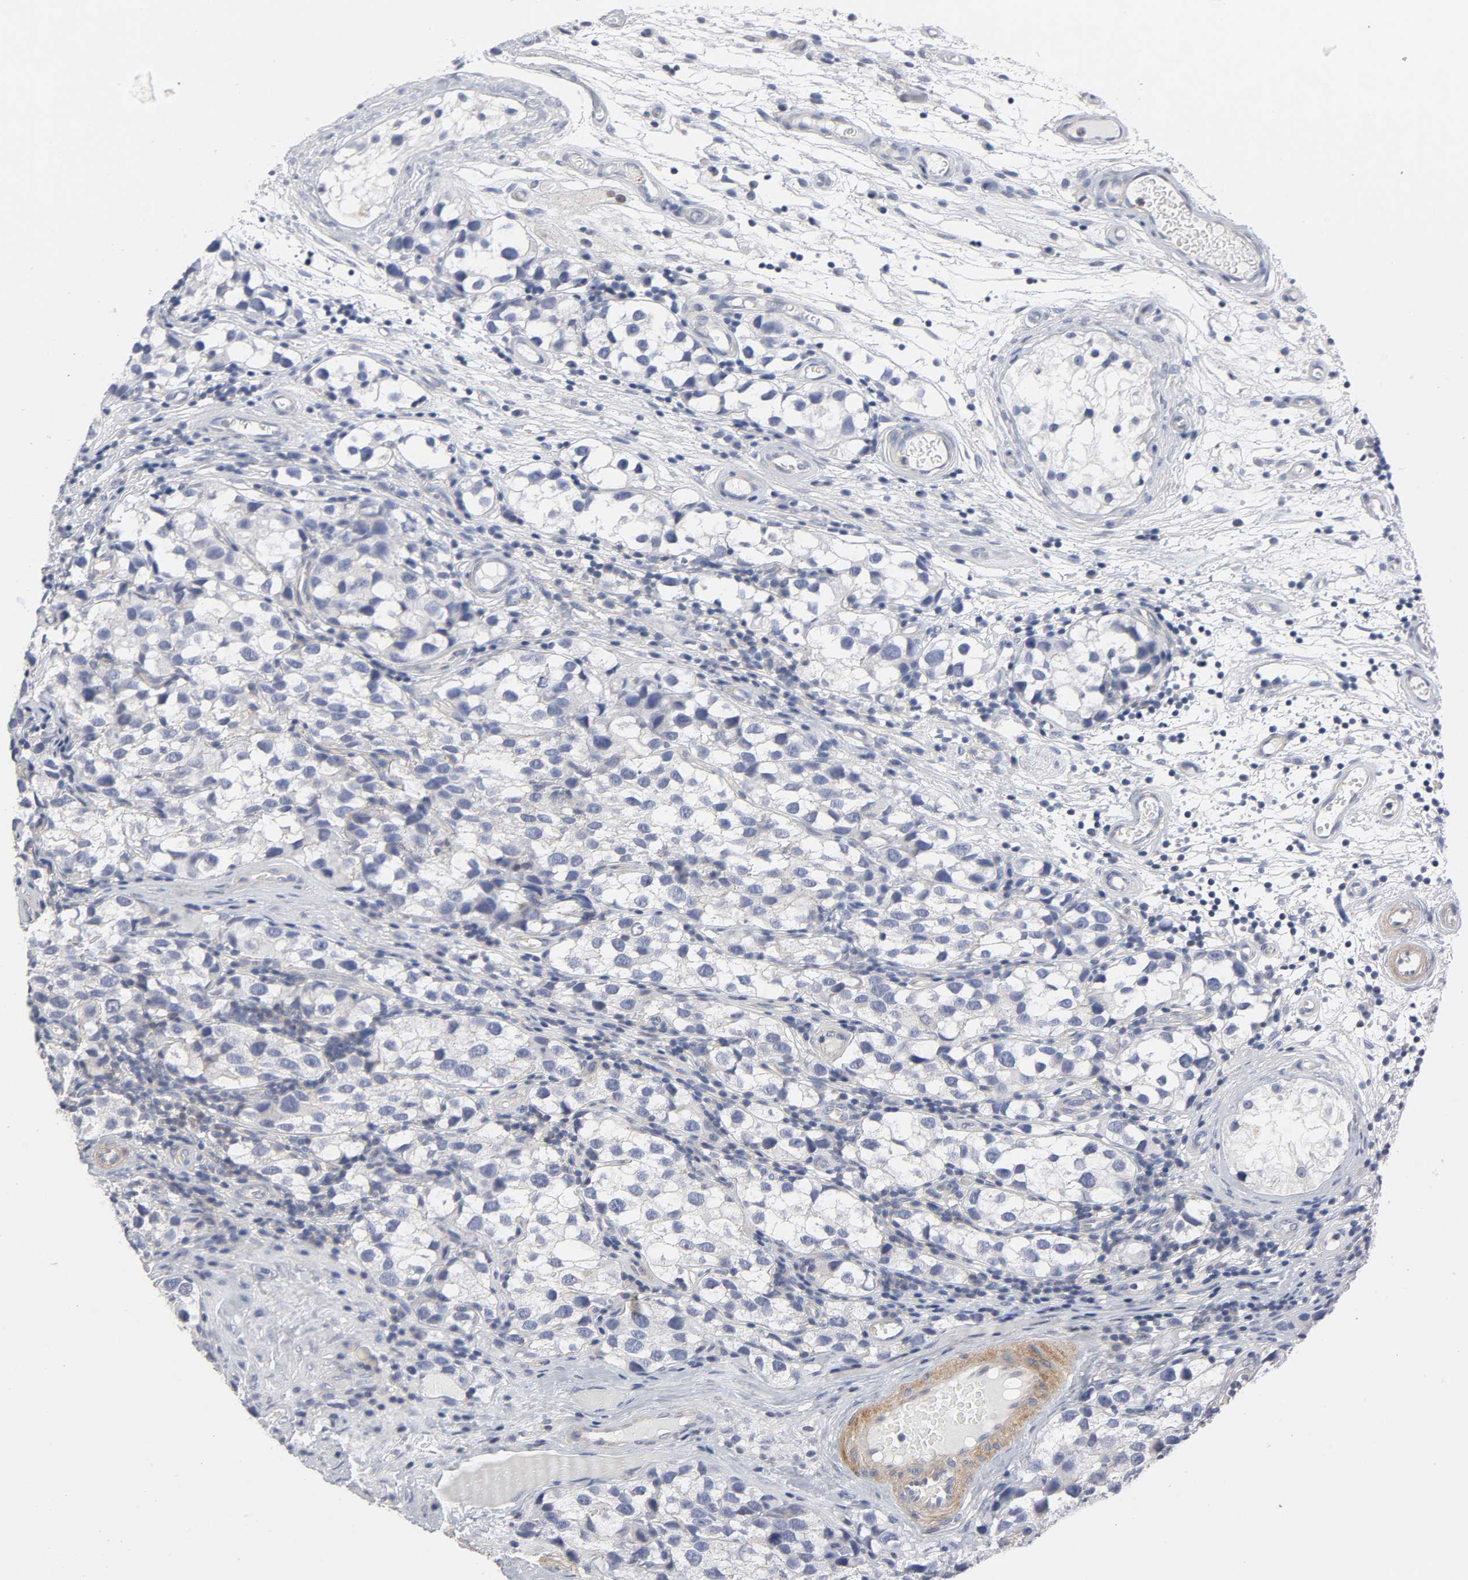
{"staining": {"intensity": "negative", "quantity": "none", "location": "none"}, "tissue": "testis cancer", "cell_type": "Tumor cells", "image_type": "cancer", "snomed": [{"axis": "morphology", "description": "Seminoma, NOS"}, {"axis": "topography", "description": "Testis"}], "caption": "Immunohistochemistry (IHC) photomicrograph of human testis cancer stained for a protein (brown), which demonstrates no expression in tumor cells.", "gene": "ROCK1", "patient": {"sex": "male", "age": 39}}